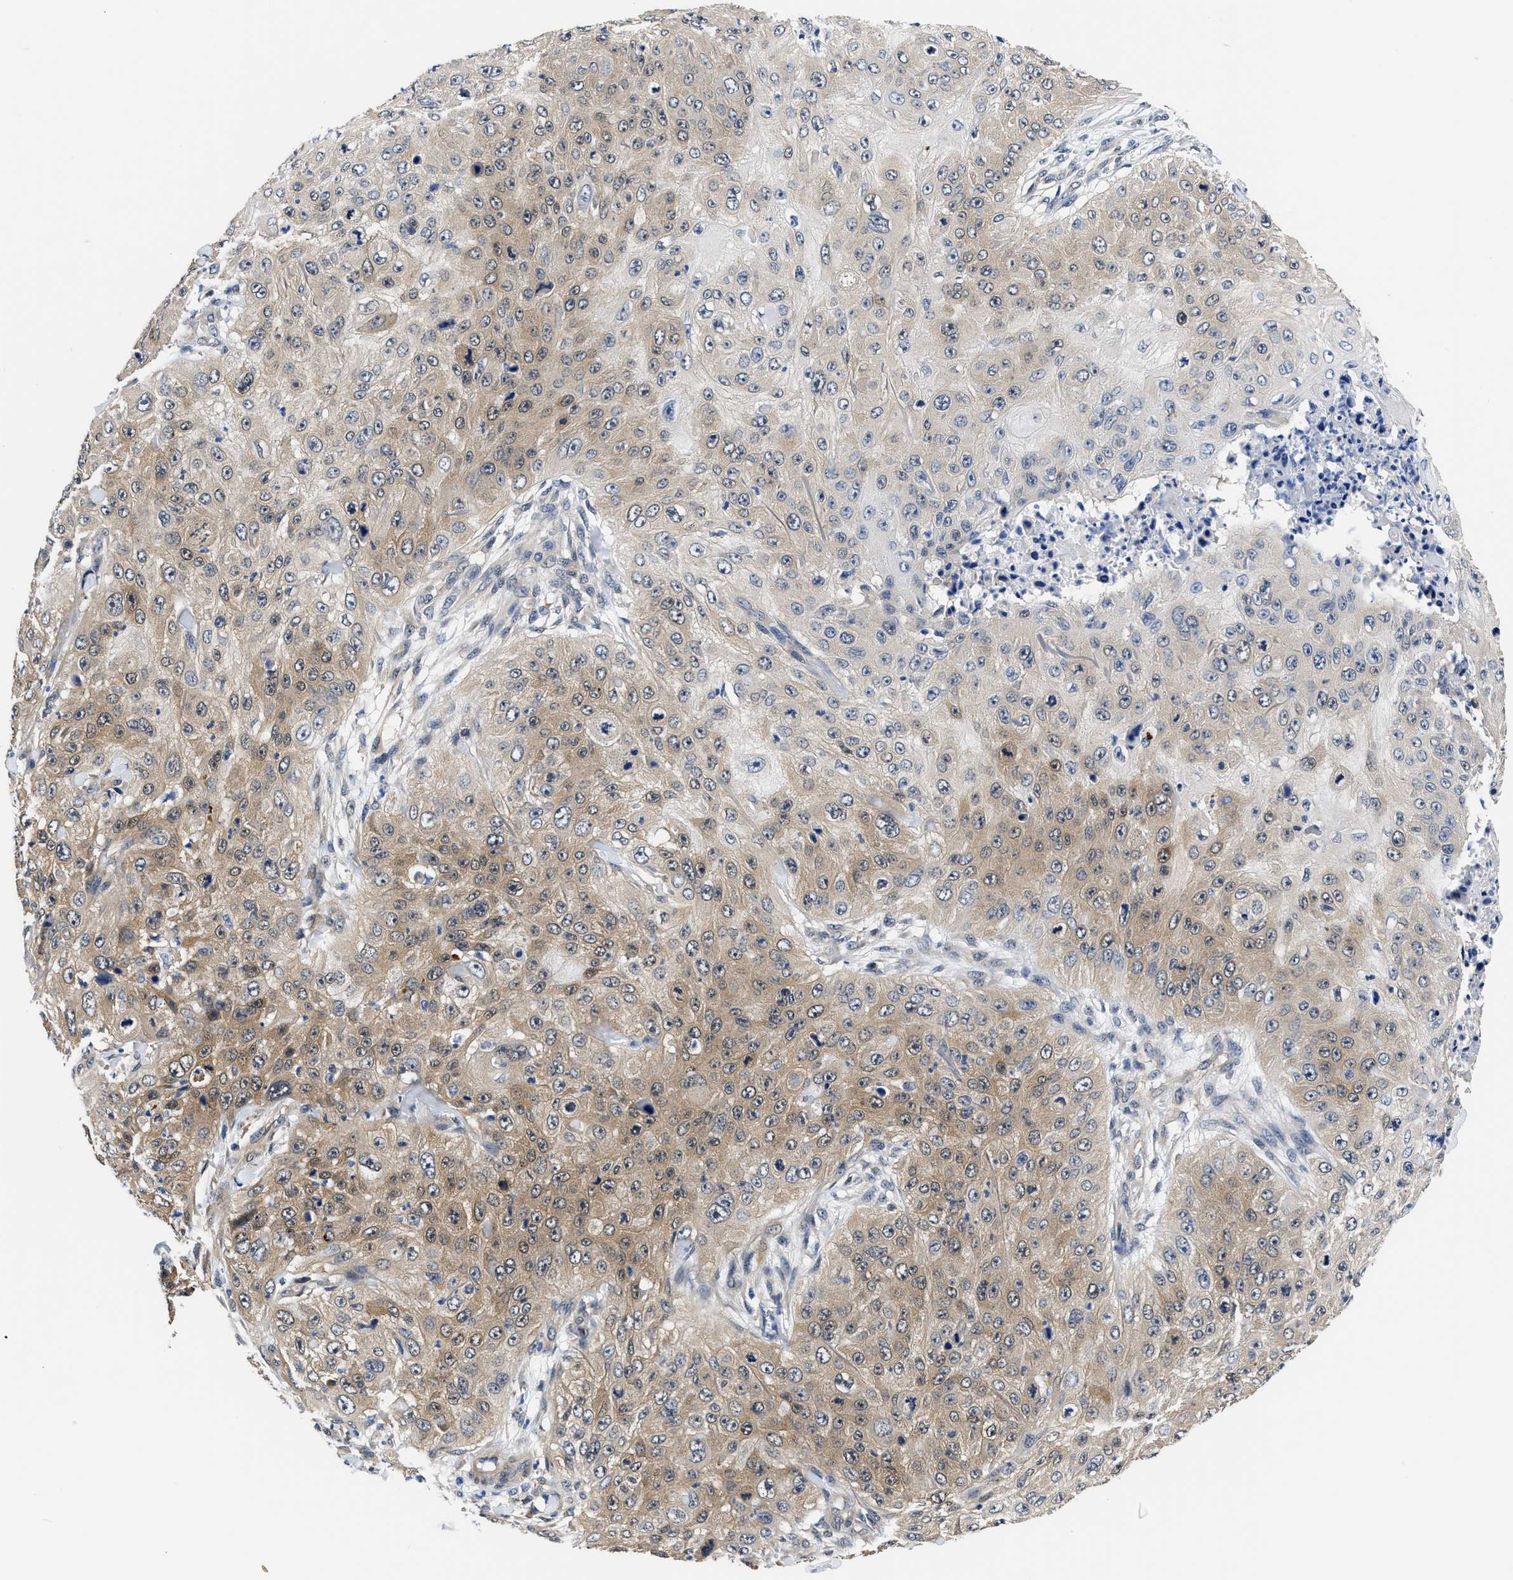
{"staining": {"intensity": "weak", "quantity": ">75%", "location": "cytoplasmic/membranous"}, "tissue": "skin cancer", "cell_type": "Tumor cells", "image_type": "cancer", "snomed": [{"axis": "morphology", "description": "Squamous cell carcinoma, NOS"}, {"axis": "topography", "description": "Skin"}], "caption": "Tumor cells display low levels of weak cytoplasmic/membranous expression in about >75% of cells in skin squamous cell carcinoma.", "gene": "XPO5", "patient": {"sex": "female", "age": 80}}